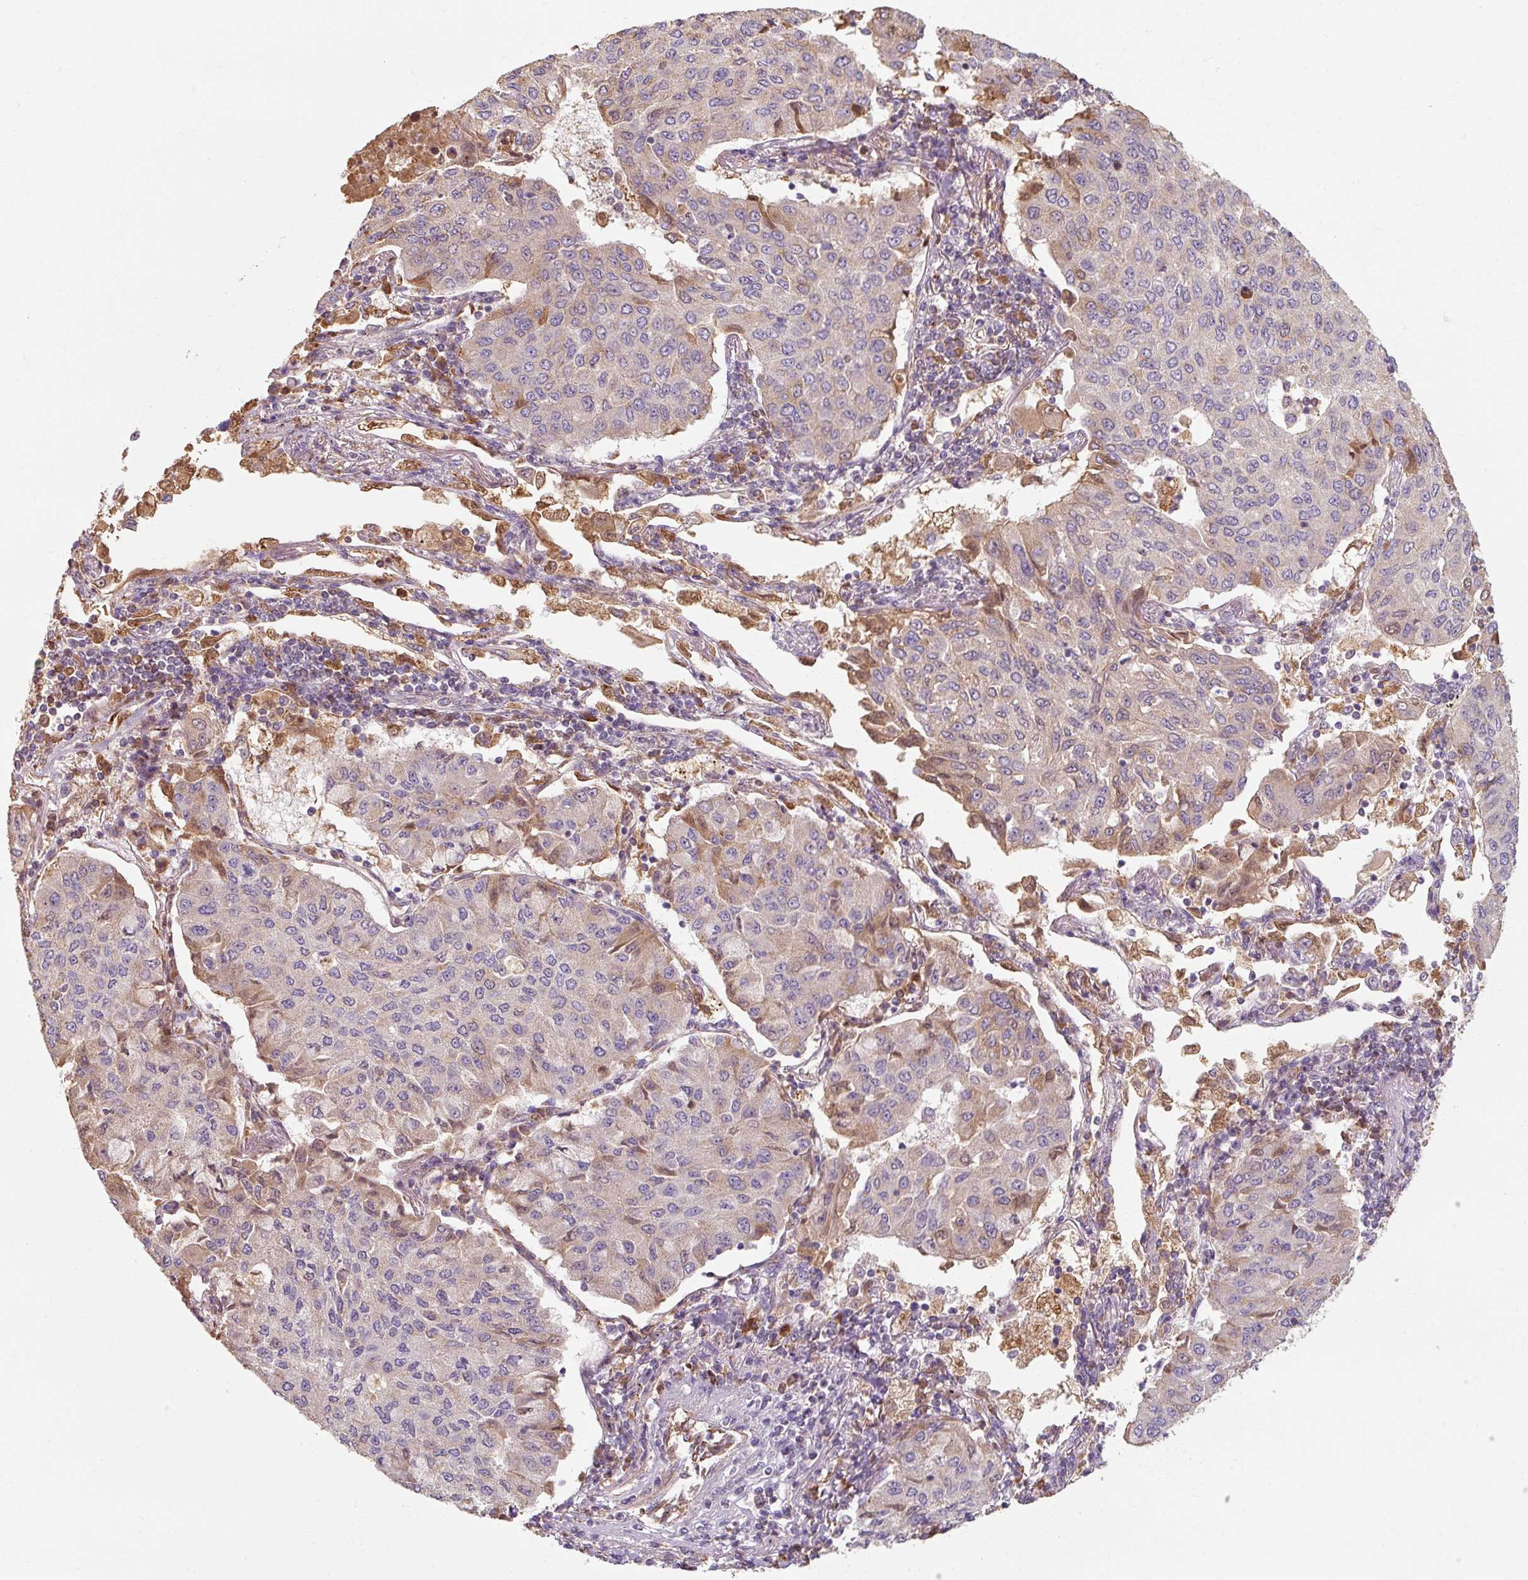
{"staining": {"intensity": "moderate", "quantity": "<25%", "location": "cytoplasmic/membranous"}, "tissue": "lung cancer", "cell_type": "Tumor cells", "image_type": "cancer", "snomed": [{"axis": "morphology", "description": "Squamous cell carcinoma, NOS"}, {"axis": "topography", "description": "Lung"}], "caption": "Protein staining by IHC reveals moderate cytoplasmic/membranous expression in approximately <25% of tumor cells in lung cancer (squamous cell carcinoma). The staining is performed using DAB (3,3'-diaminobenzidine) brown chromogen to label protein expression. The nuclei are counter-stained blue using hematoxylin.", "gene": "TSEN54", "patient": {"sex": "male", "age": 74}}